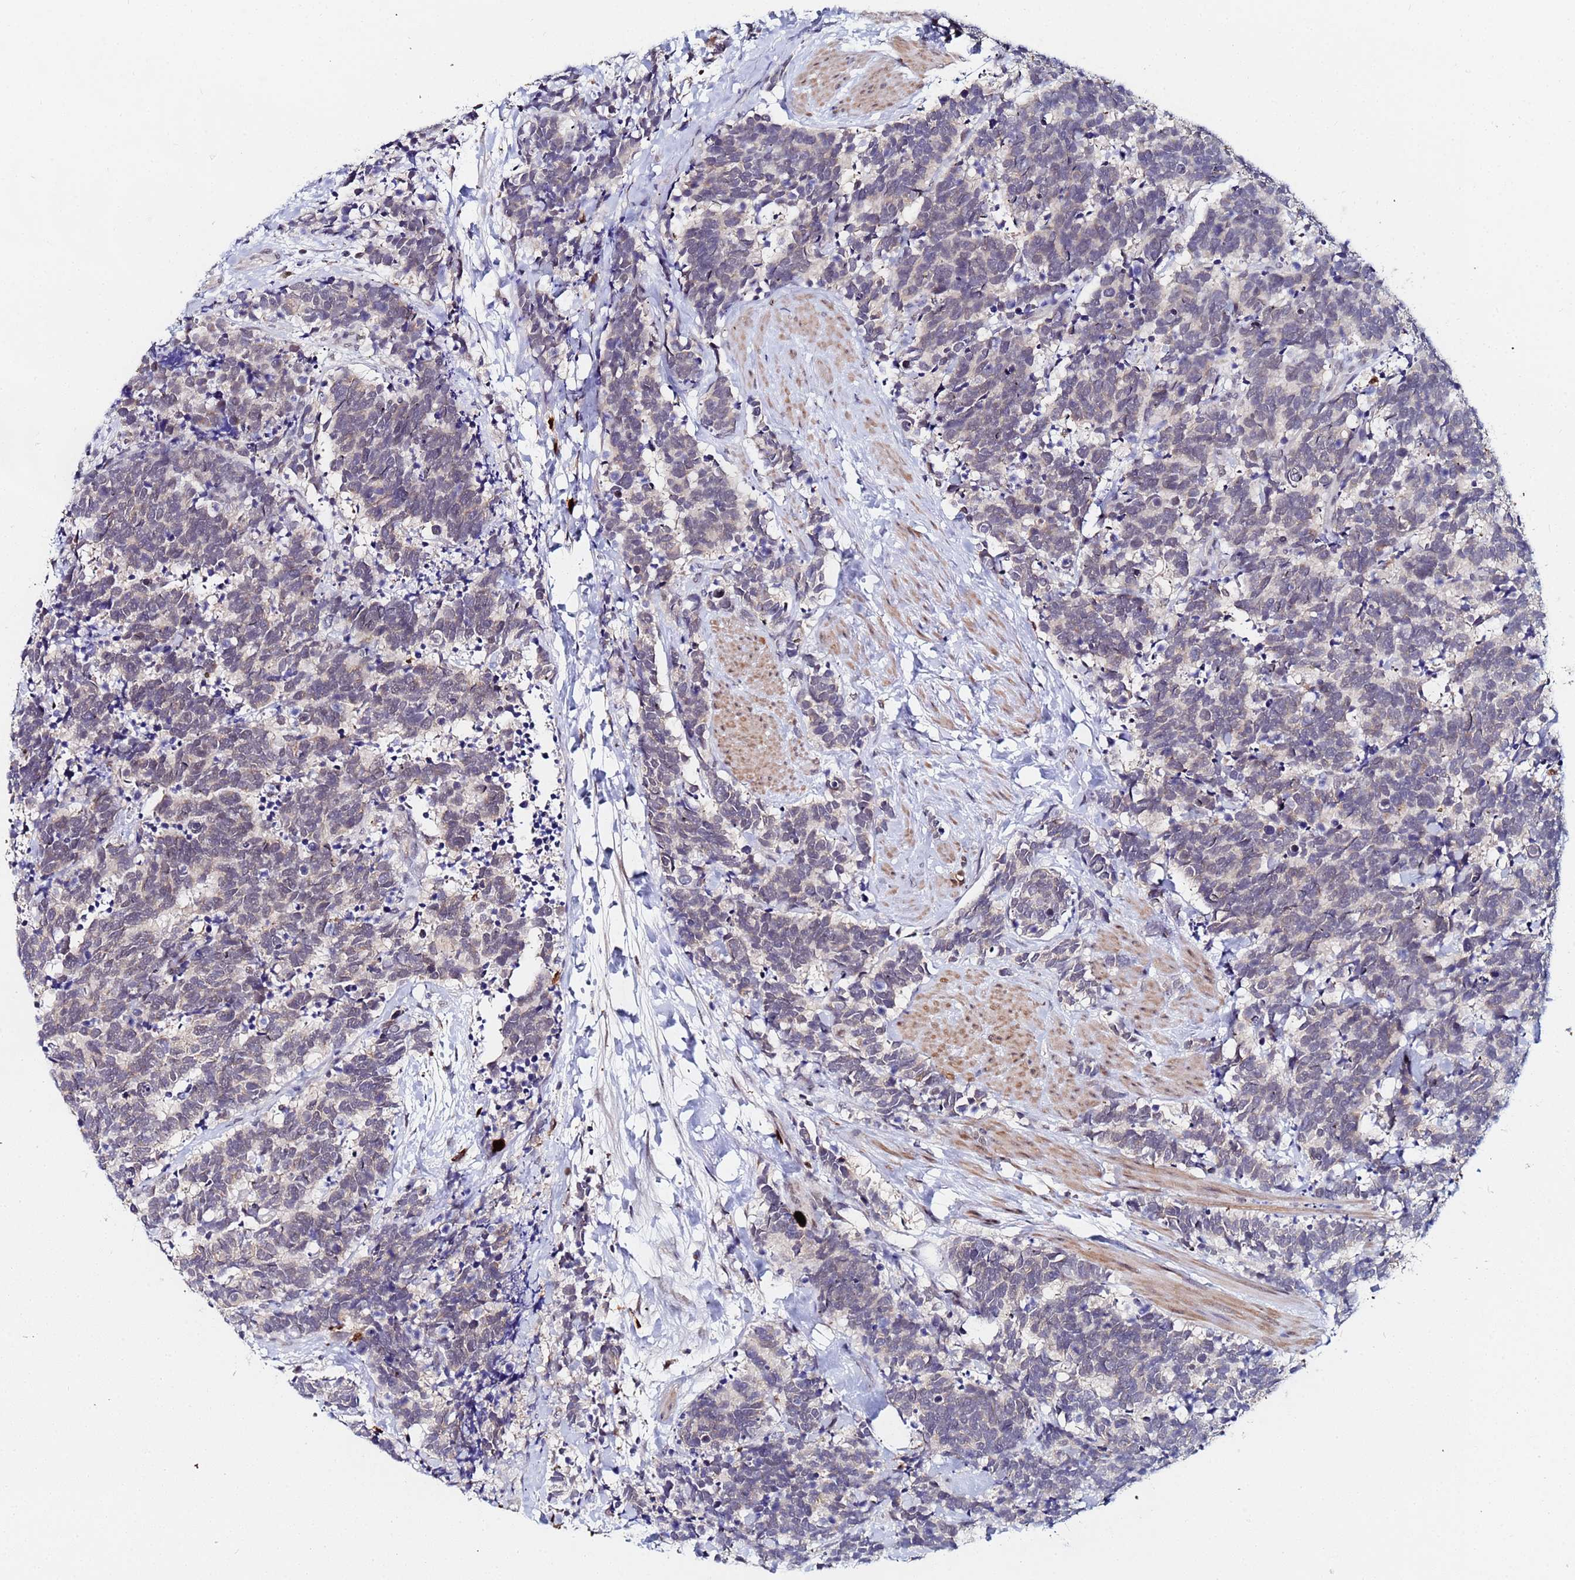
{"staining": {"intensity": "weak", "quantity": ">75%", "location": "cytoplasmic/membranous"}, "tissue": "carcinoid", "cell_type": "Tumor cells", "image_type": "cancer", "snomed": [{"axis": "morphology", "description": "Carcinoma, NOS"}, {"axis": "morphology", "description": "Carcinoid, malignant, NOS"}, {"axis": "topography", "description": "Prostate"}], "caption": "Weak cytoplasmic/membranous staining for a protein is identified in approximately >75% of tumor cells of carcinoid using IHC.", "gene": "MTCL1", "patient": {"sex": "male", "age": 57}}